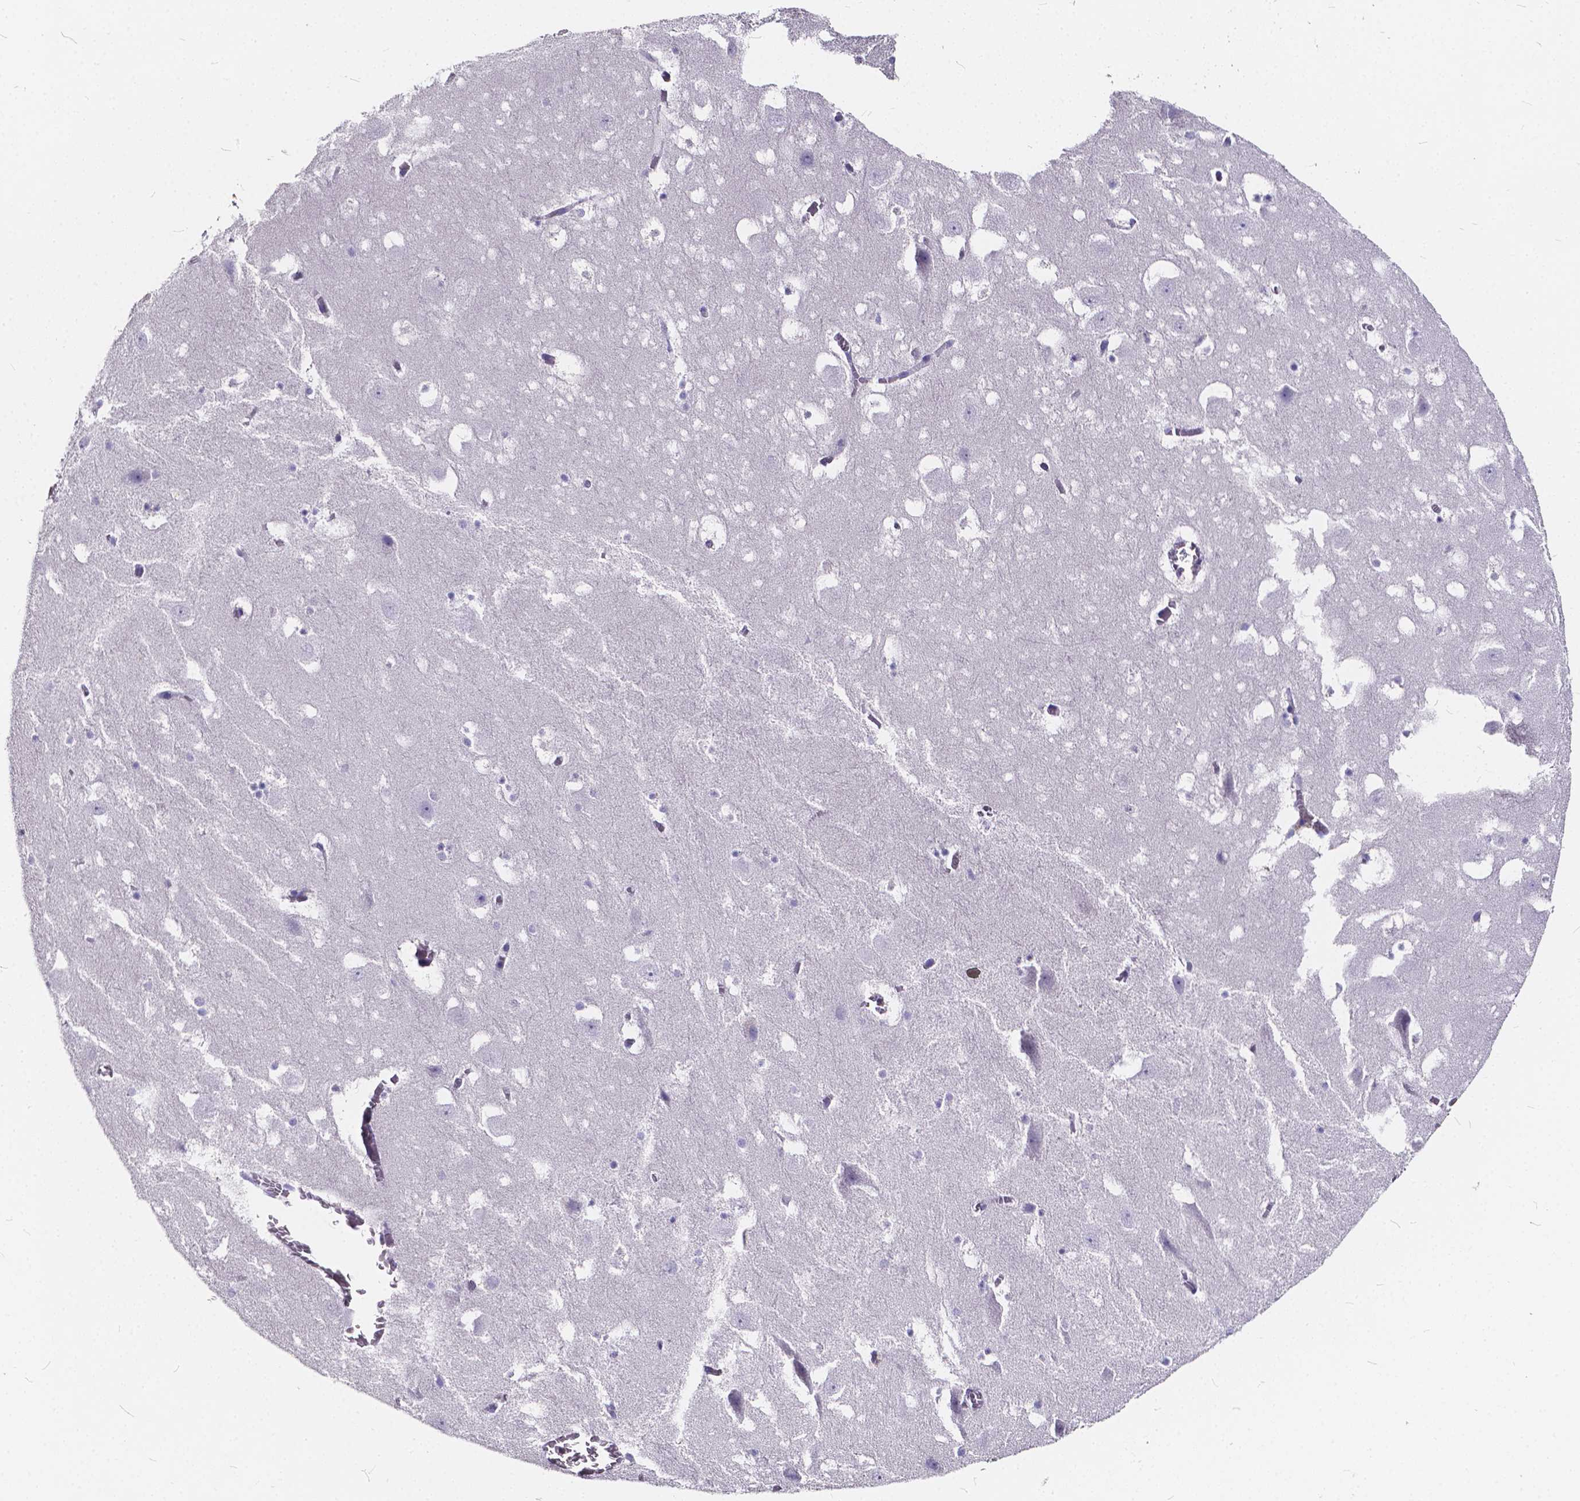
{"staining": {"intensity": "negative", "quantity": "none", "location": "none"}, "tissue": "hippocampus", "cell_type": "Glial cells", "image_type": "normal", "snomed": [{"axis": "morphology", "description": "Normal tissue, NOS"}, {"axis": "topography", "description": "Hippocampus"}], "caption": "IHC micrograph of benign human hippocampus stained for a protein (brown), which demonstrates no expression in glial cells. The staining is performed using DAB (3,3'-diaminobenzidine) brown chromogen with nuclei counter-stained in using hematoxylin.", "gene": "SPEF2", "patient": {"sex": "male", "age": 45}}